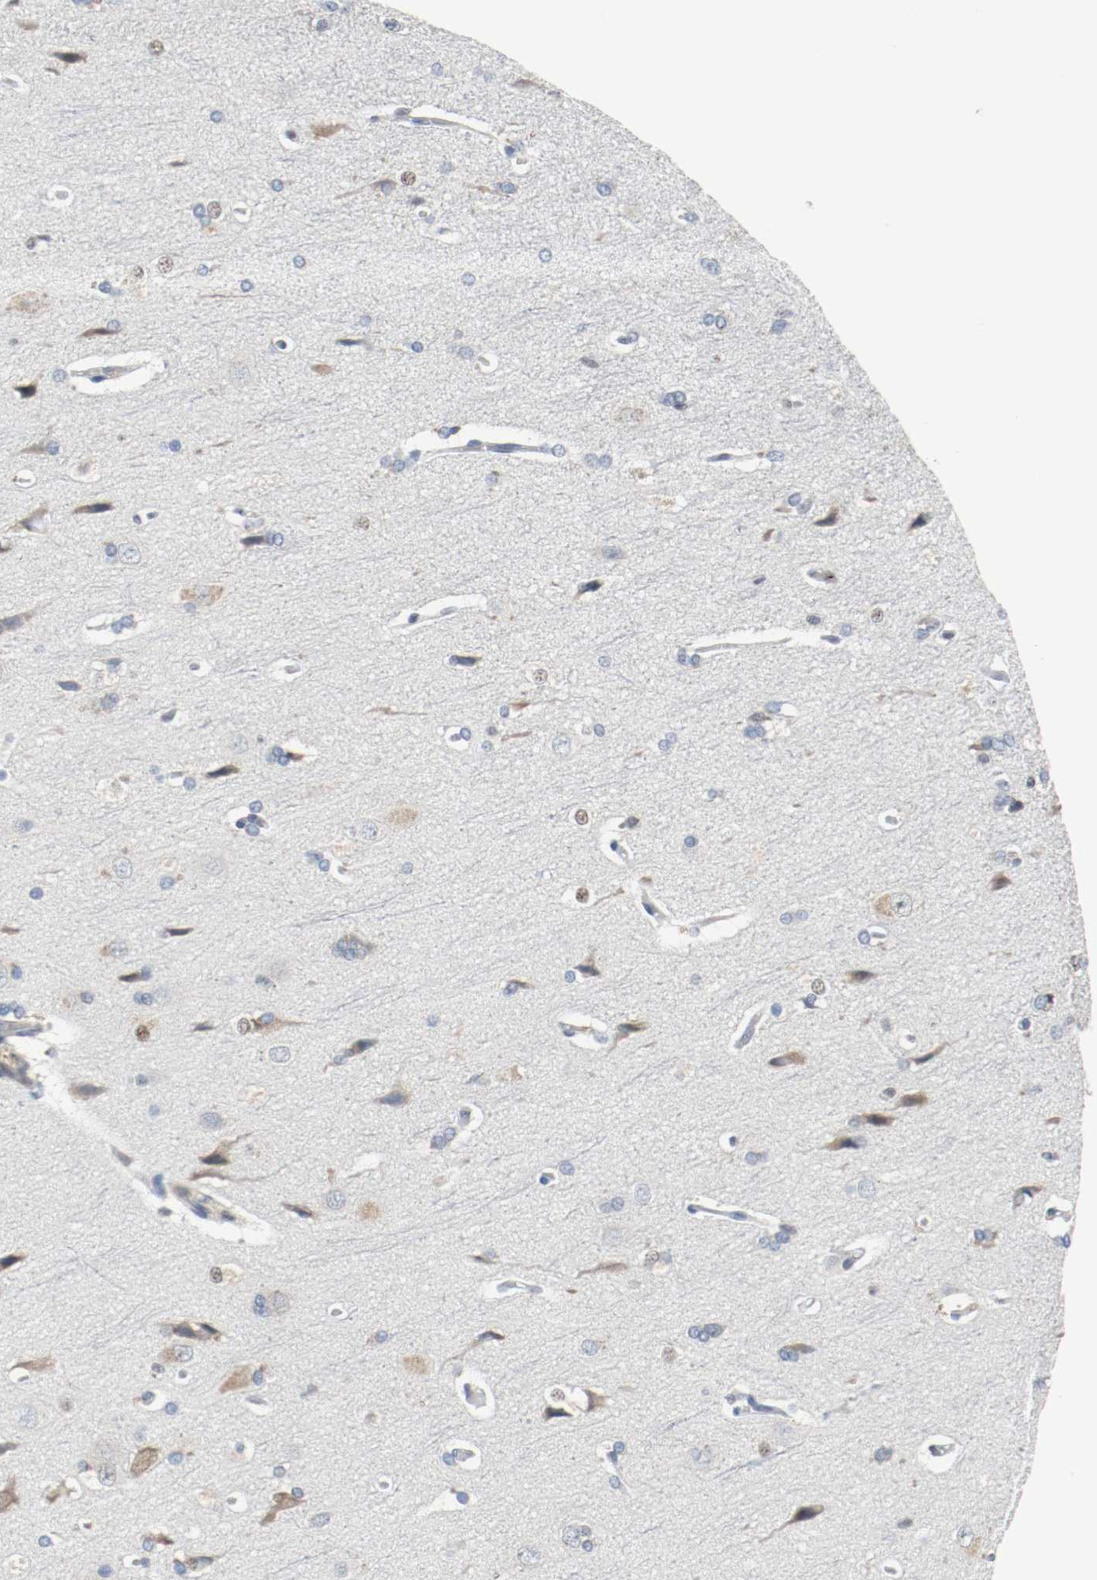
{"staining": {"intensity": "negative", "quantity": "none", "location": "none"}, "tissue": "cerebral cortex", "cell_type": "Endothelial cells", "image_type": "normal", "snomed": [{"axis": "morphology", "description": "Normal tissue, NOS"}, {"axis": "topography", "description": "Cerebral cortex"}], "caption": "DAB (3,3'-diaminobenzidine) immunohistochemical staining of normal human cerebral cortex exhibits no significant positivity in endothelial cells. The staining was performed using DAB to visualize the protein expression in brown, while the nuclei were stained in blue with hematoxylin (Magnification: 20x).", "gene": "ASH1L", "patient": {"sex": "male", "age": 62}}